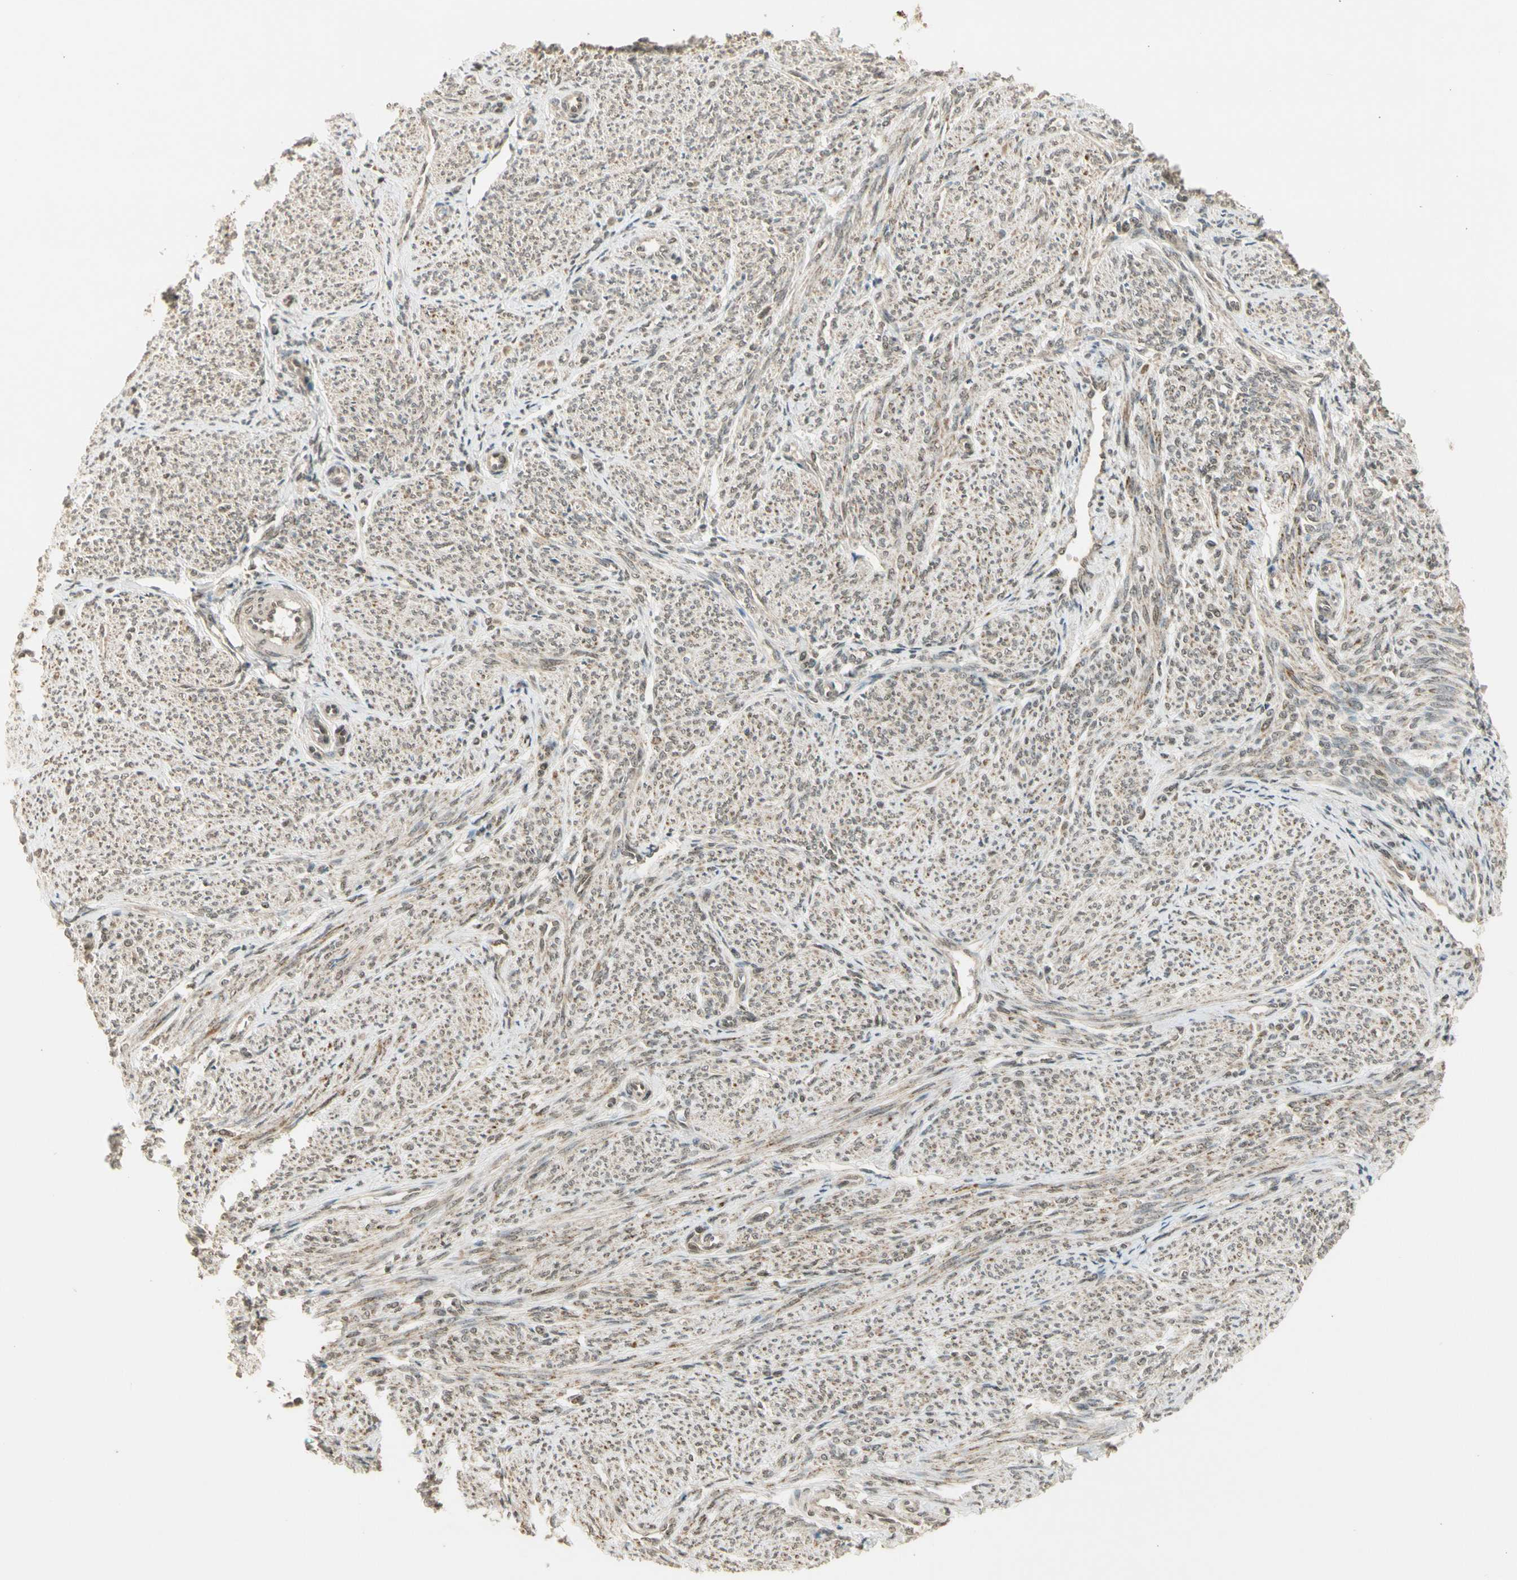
{"staining": {"intensity": "moderate", "quantity": ">75%", "location": "cytoplasmic/membranous,nuclear"}, "tissue": "smooth muscle", "cell_type": "Smooth muscle cells", "image_type": "normal", "snomed": [{"axis": "morphology", "description": "Normal tissue, NOS"}, {"axis": "topography", "description": "Smooth muscle"}], "caption": "Immunohistochemistry (IHC) of benign human smooth muscle demonstrates medium levels of moderate cytoplasmic/membranous,nuclear positivity in approximately >75% of smooth muscle cells.", "gene": "ZNF135", "patient": {"sex": "female", "age": 65}}